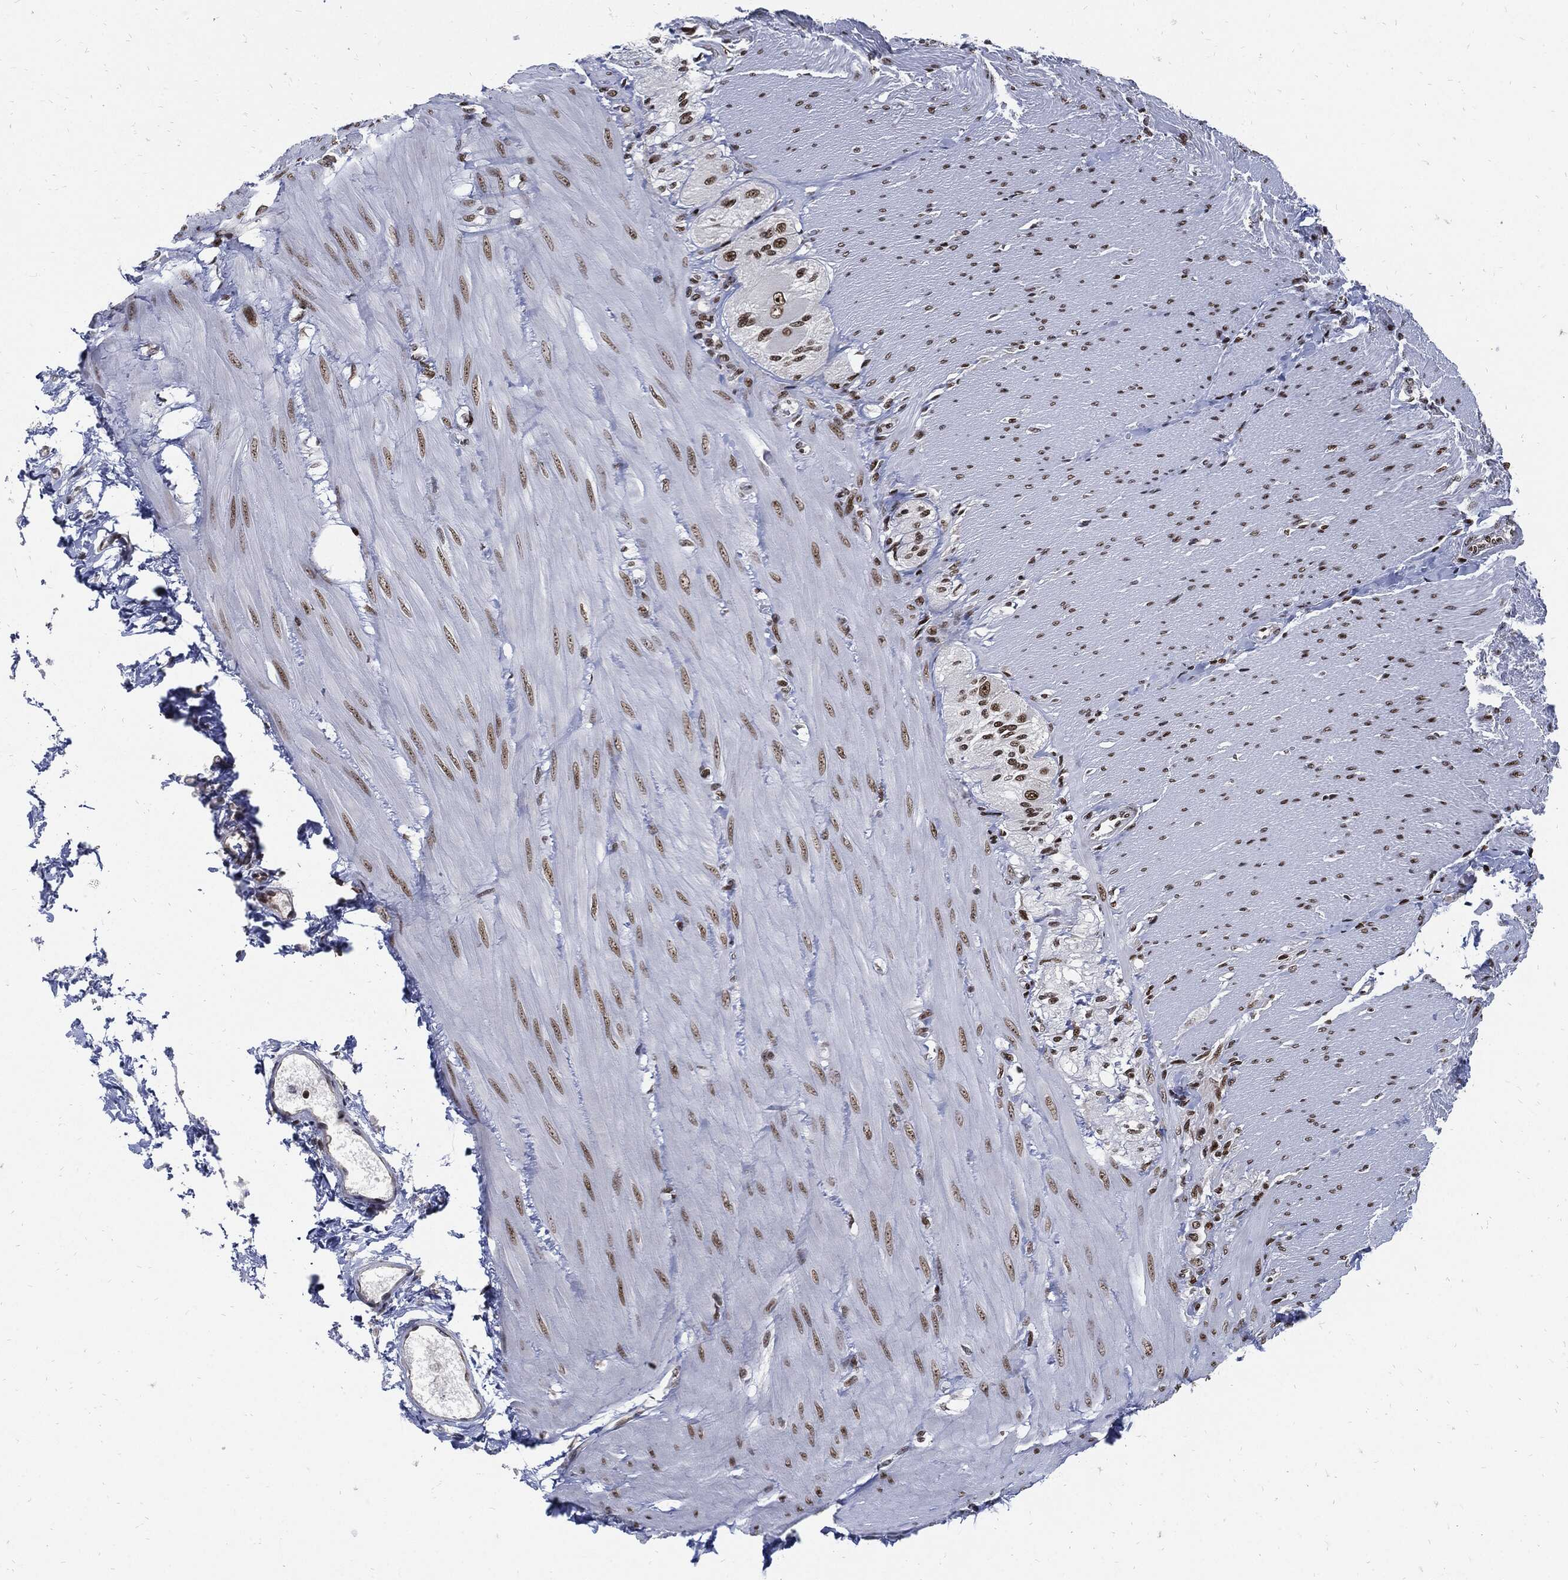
{"staining": {"intensity": "negative", "quantity": "none", "location": "none"}, "tissue": "soft tissue", "cell_type": "Fibroblasts", "image_type": "normal", "snomed": [{"axis": "morphology", "description": "Normal tissue, NOS"}, {"axis": "topography", "description": "Smooth muscle"}, {"axis": "topography", "description": "Duodenum"}, {"axis": "topography", "description": "Peripheral nerve tissue"}], "caption": "Fibroblasts show no significant positivity in unremarkable soft tissue. (Brightfield microscopy of DAB IHC at high magnification).", "gene": "TERF2", "patient": {"sex": "female", "age": 61}}